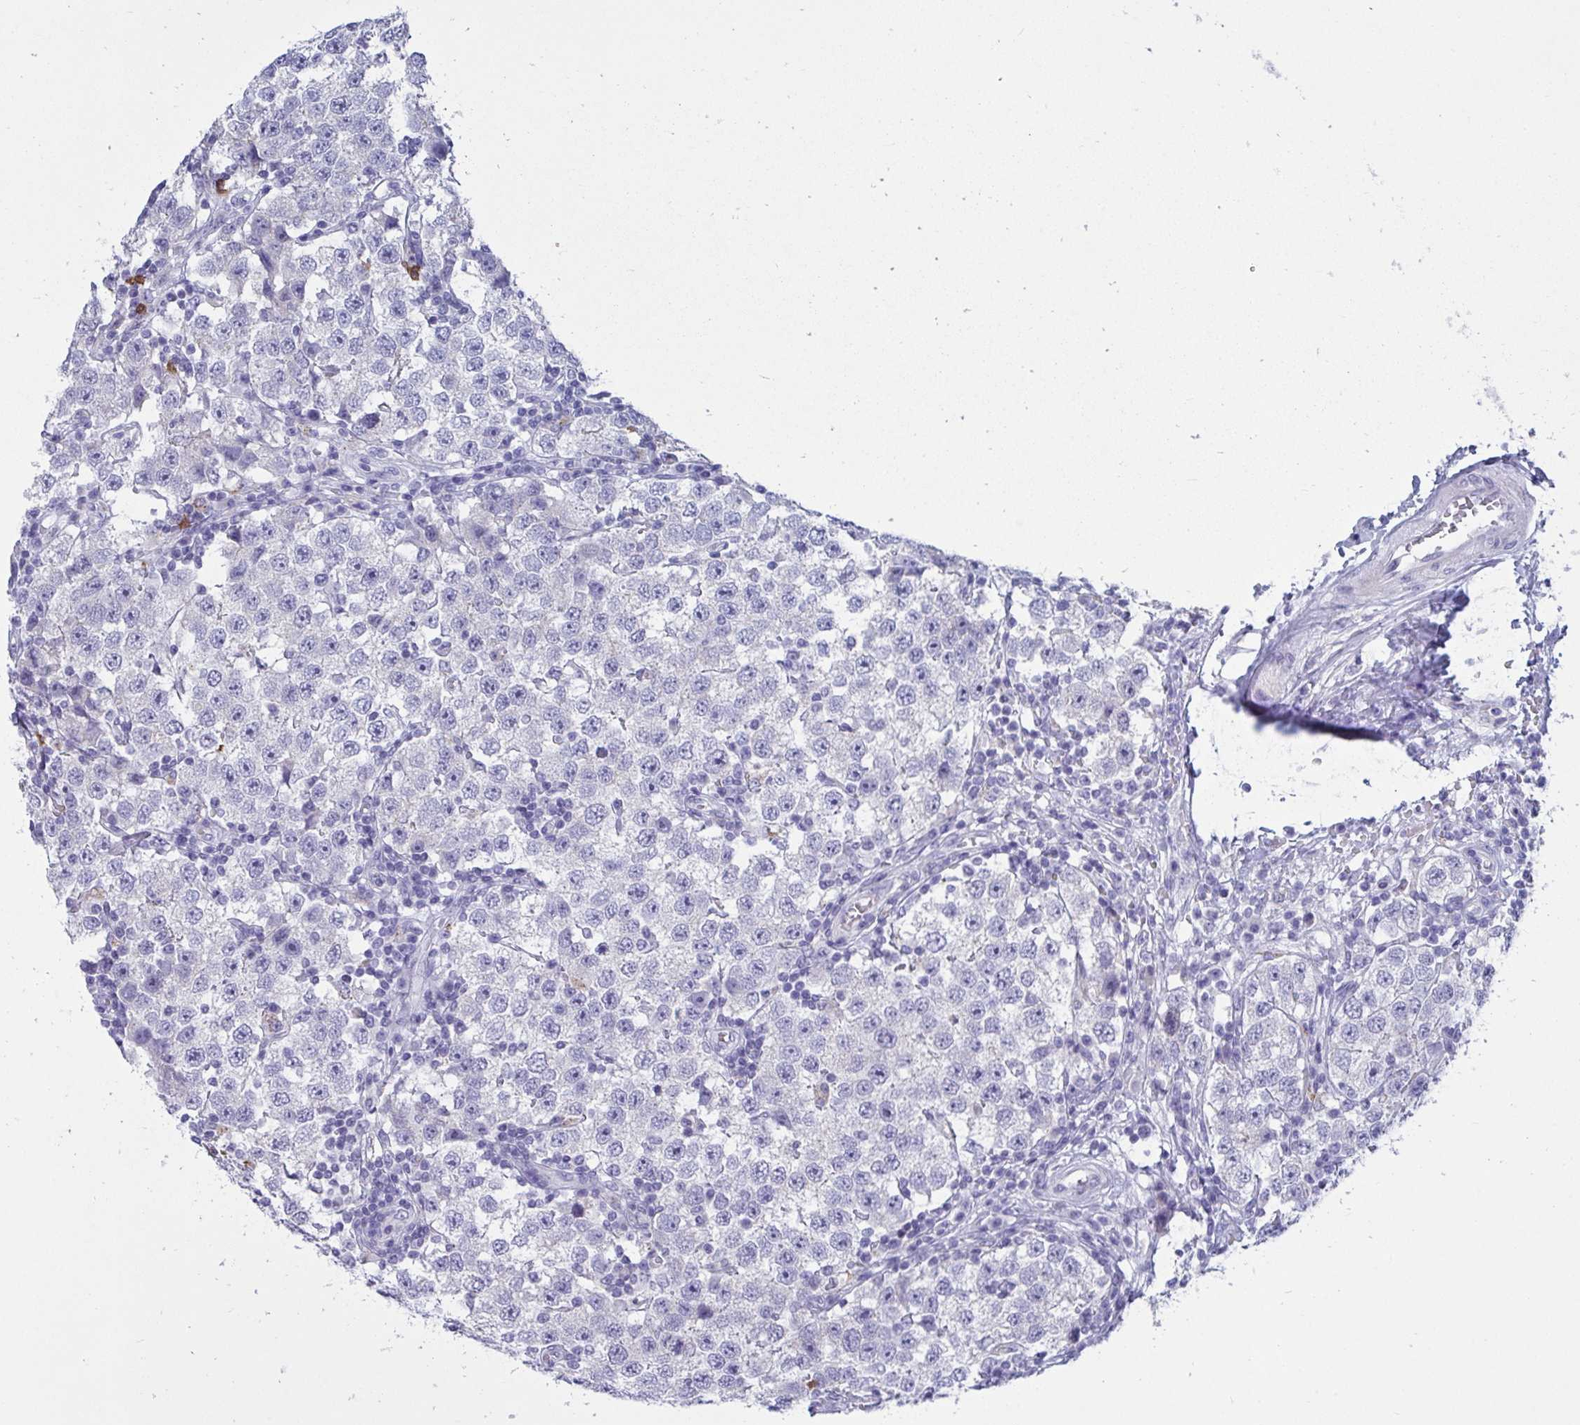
{"staining": {"intensity": "negative", "quantity": "none", "location": "none"}, "tissue": "testis cancer", "cell_type": "Tumor cells", "image_type": "cancer", "snomed": [{"axis": "morphology", "description": "Seminoma, NOS"}, {"axis": "topography", "description": "Testis"}], "caption": "High power microscopy histopathology image of an IHC image of testis cancer (seminoma), revealing no significant positivity in tumor cells. (Stains: DAB immunohistochemistry (IHC) with hematoxylin counter stain, Microscopy: brightfield microscopy at high magnification).", "gene": "TAS2R38", "patient": {"sex": "male", "age": 34}}